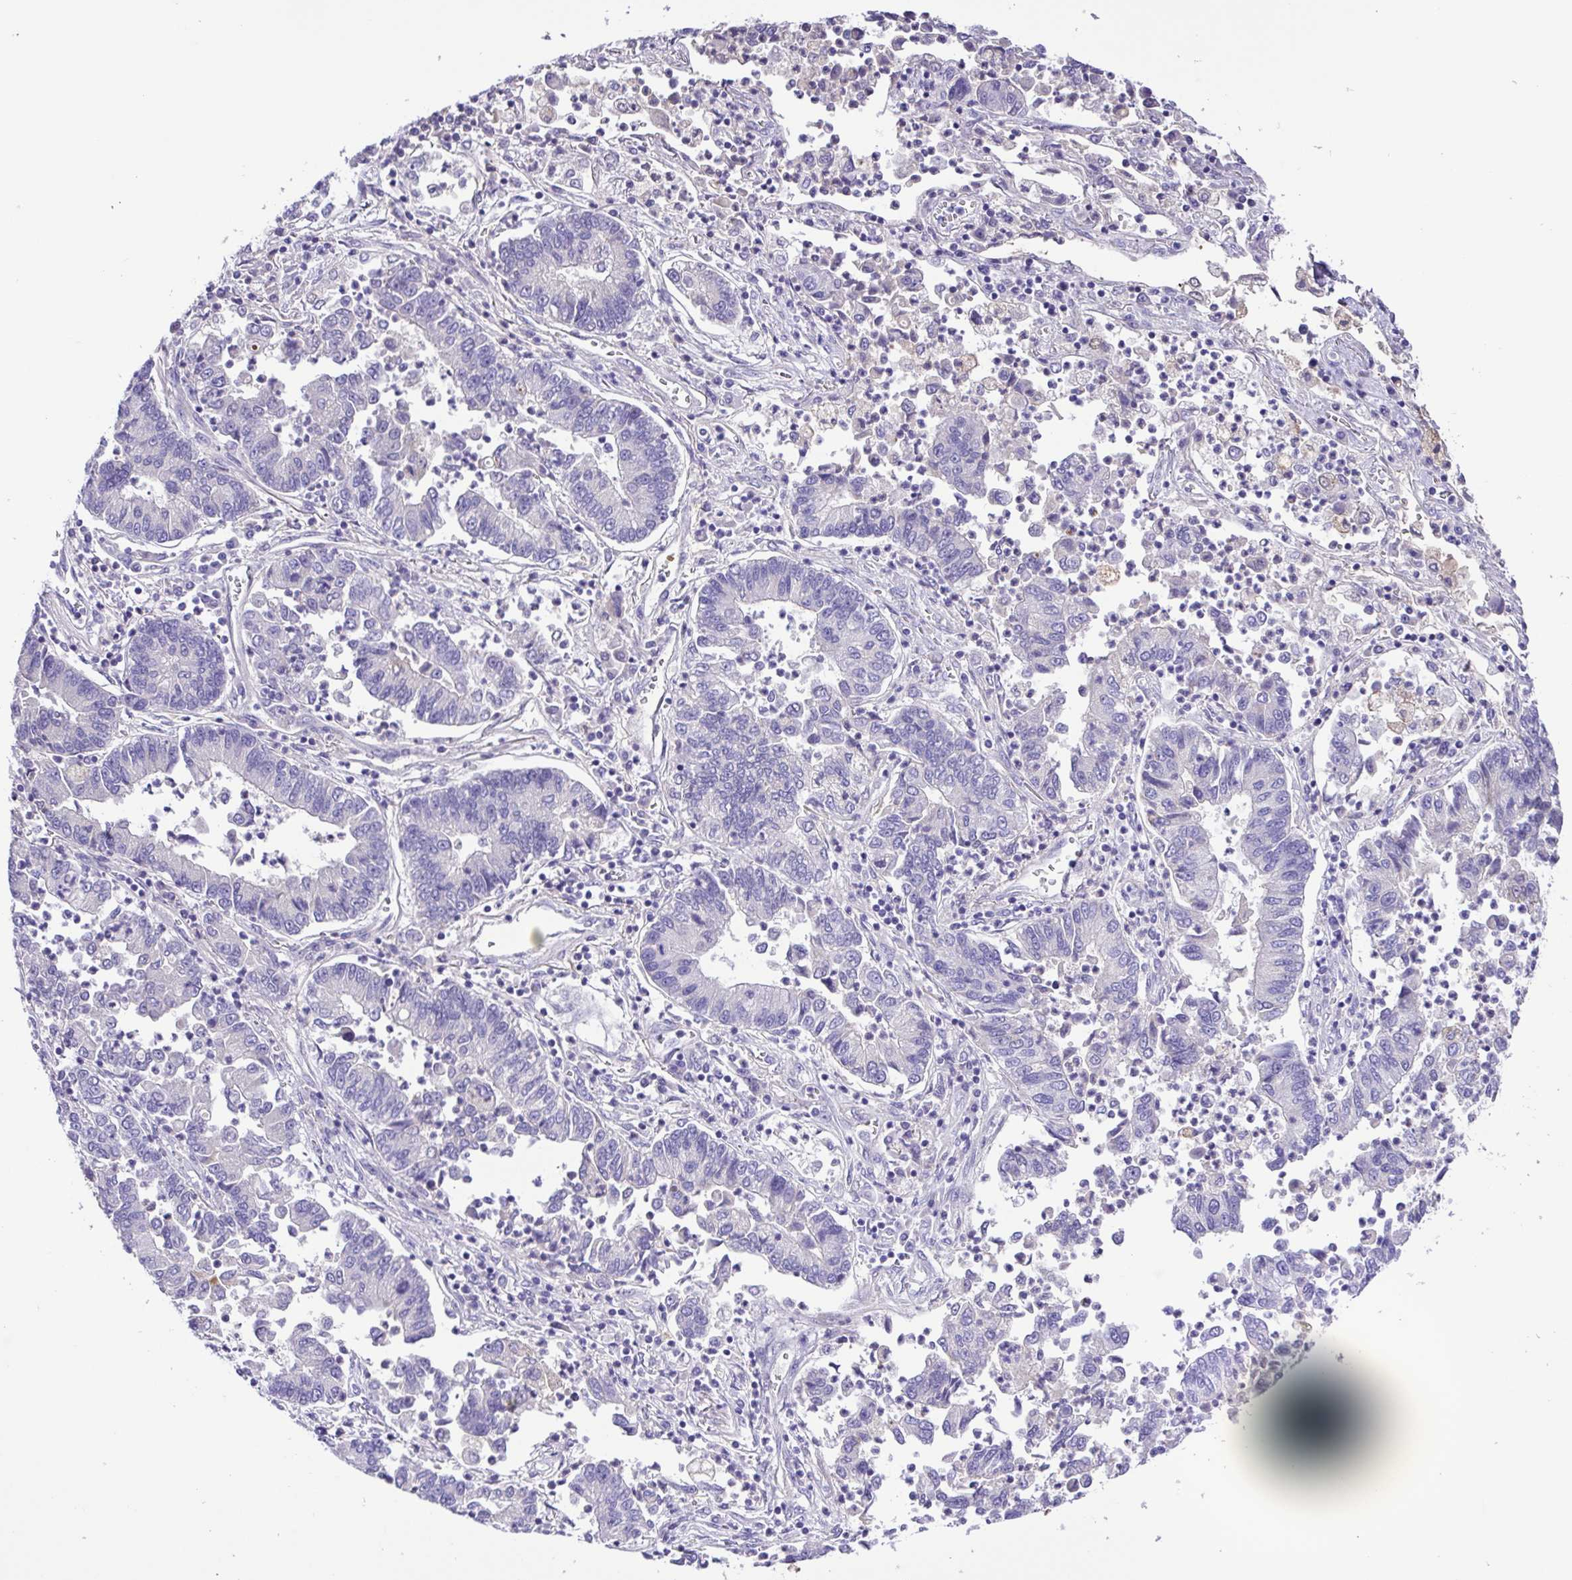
{"staining": {"intensity": "negative", "quantity": "none", "location": "none"}, "tissue": "lung cancer", "cell_type": "Tumor cells", "image_type": "cancer", "snomed": [{"axis": "morphology", "description": "Adenocarcinoma, NOS"}, {"axis": "topography", "description": "Lung"}], "caption": "An image of lung cancer (adenocarcinoma) stained for a protein displays no brown staining in tumor cells.", "gene": "IGFL1", "patient": {"sex": "female", "age": 57}}